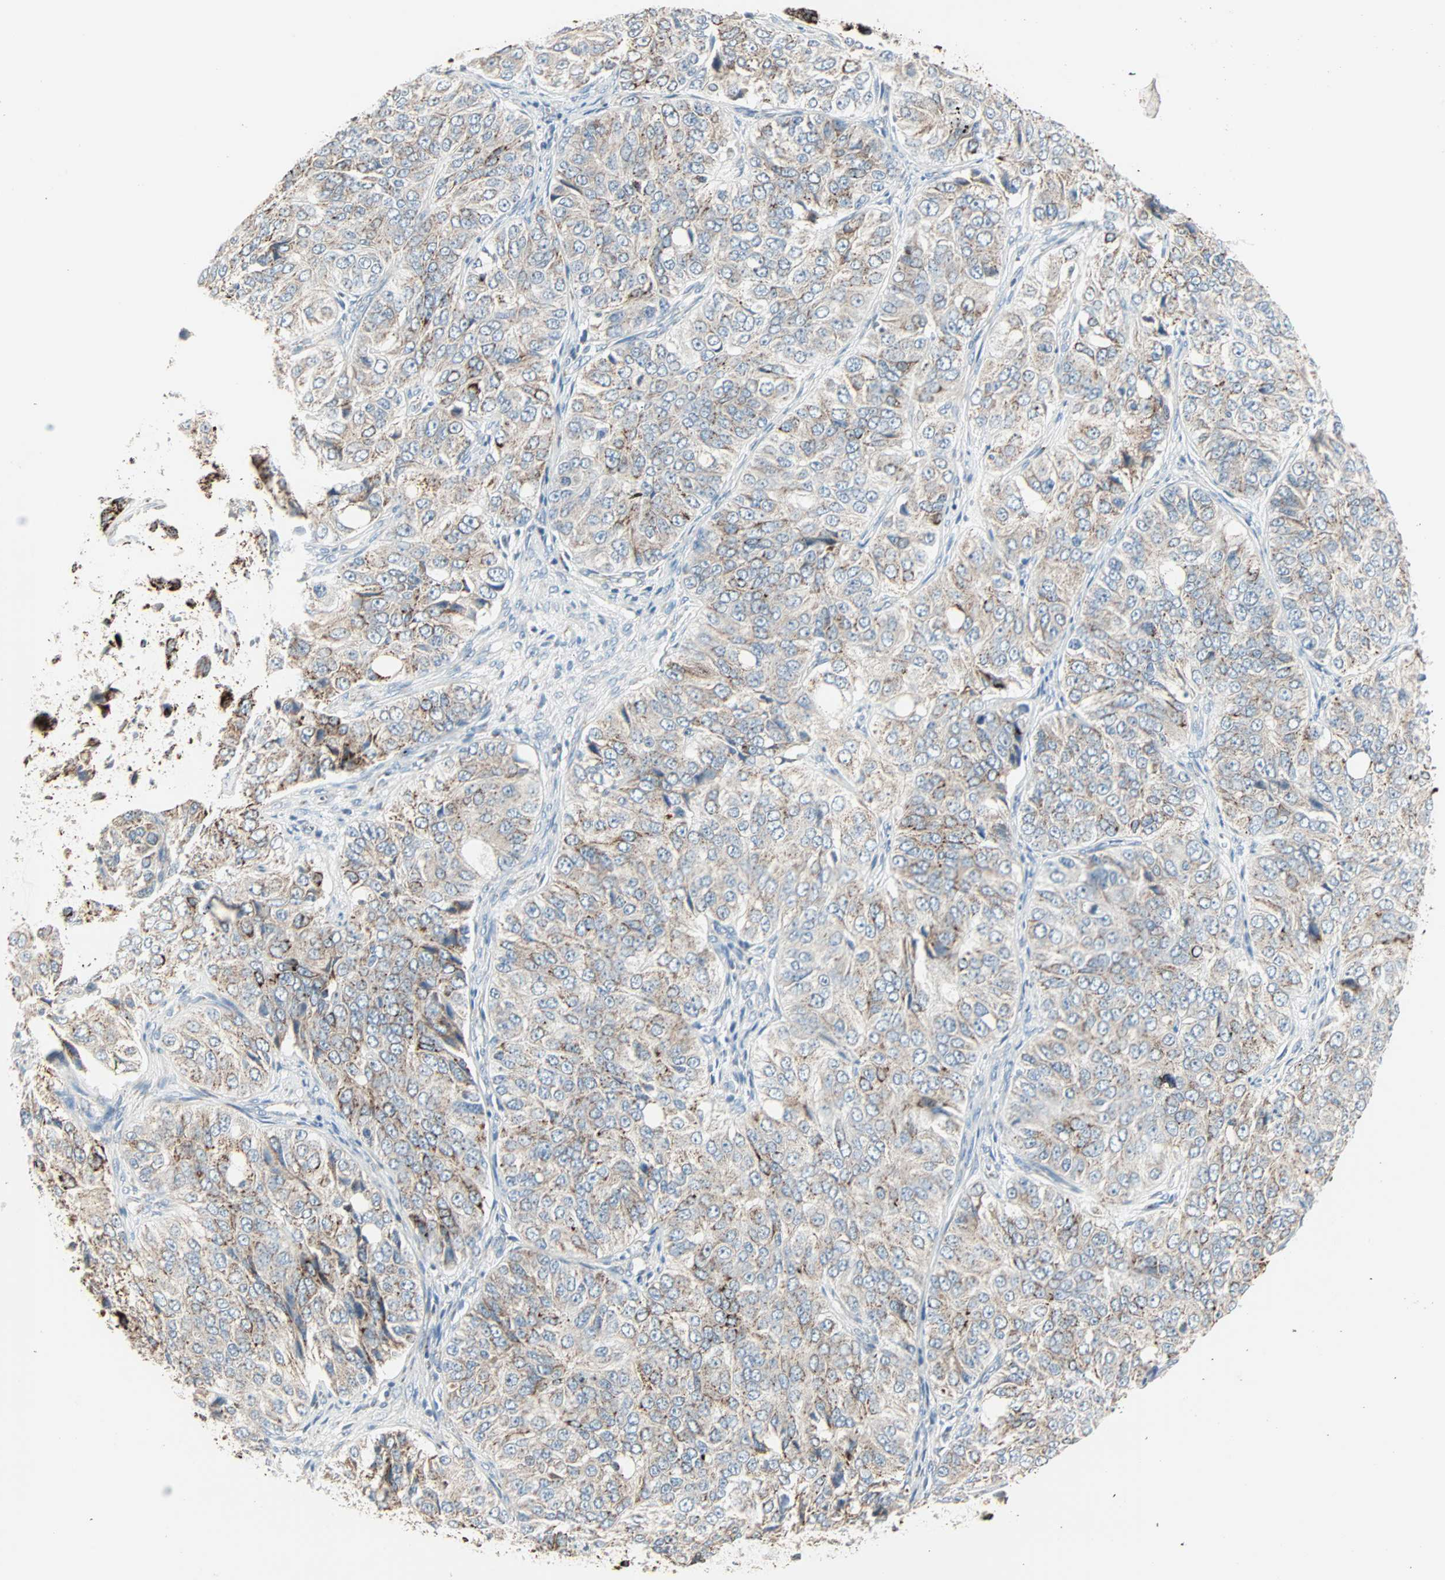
{"staining": {"intensity": "moderate", "quantity": "25%-75%", "location": "cytoplasmic/membranous"}, "tissue": "ovarian cancer", "cell_type": "Tumor cells", "image_type": "cancer", "snomed": [{"axis": "morphology", "description": "Carcinoma, endometroid"}, {"axis": "topography", "description": "Ovary"}], "caption": "Immunohistochemical staining of endometroid carcinoma (ovarian) demonstrates medium levels of moderate cytoplasmic/membranous staining in approximately 25%-75% of tumor cells.", "gene": "IDH2", "patient": {"sex": "female", "age": 51}}